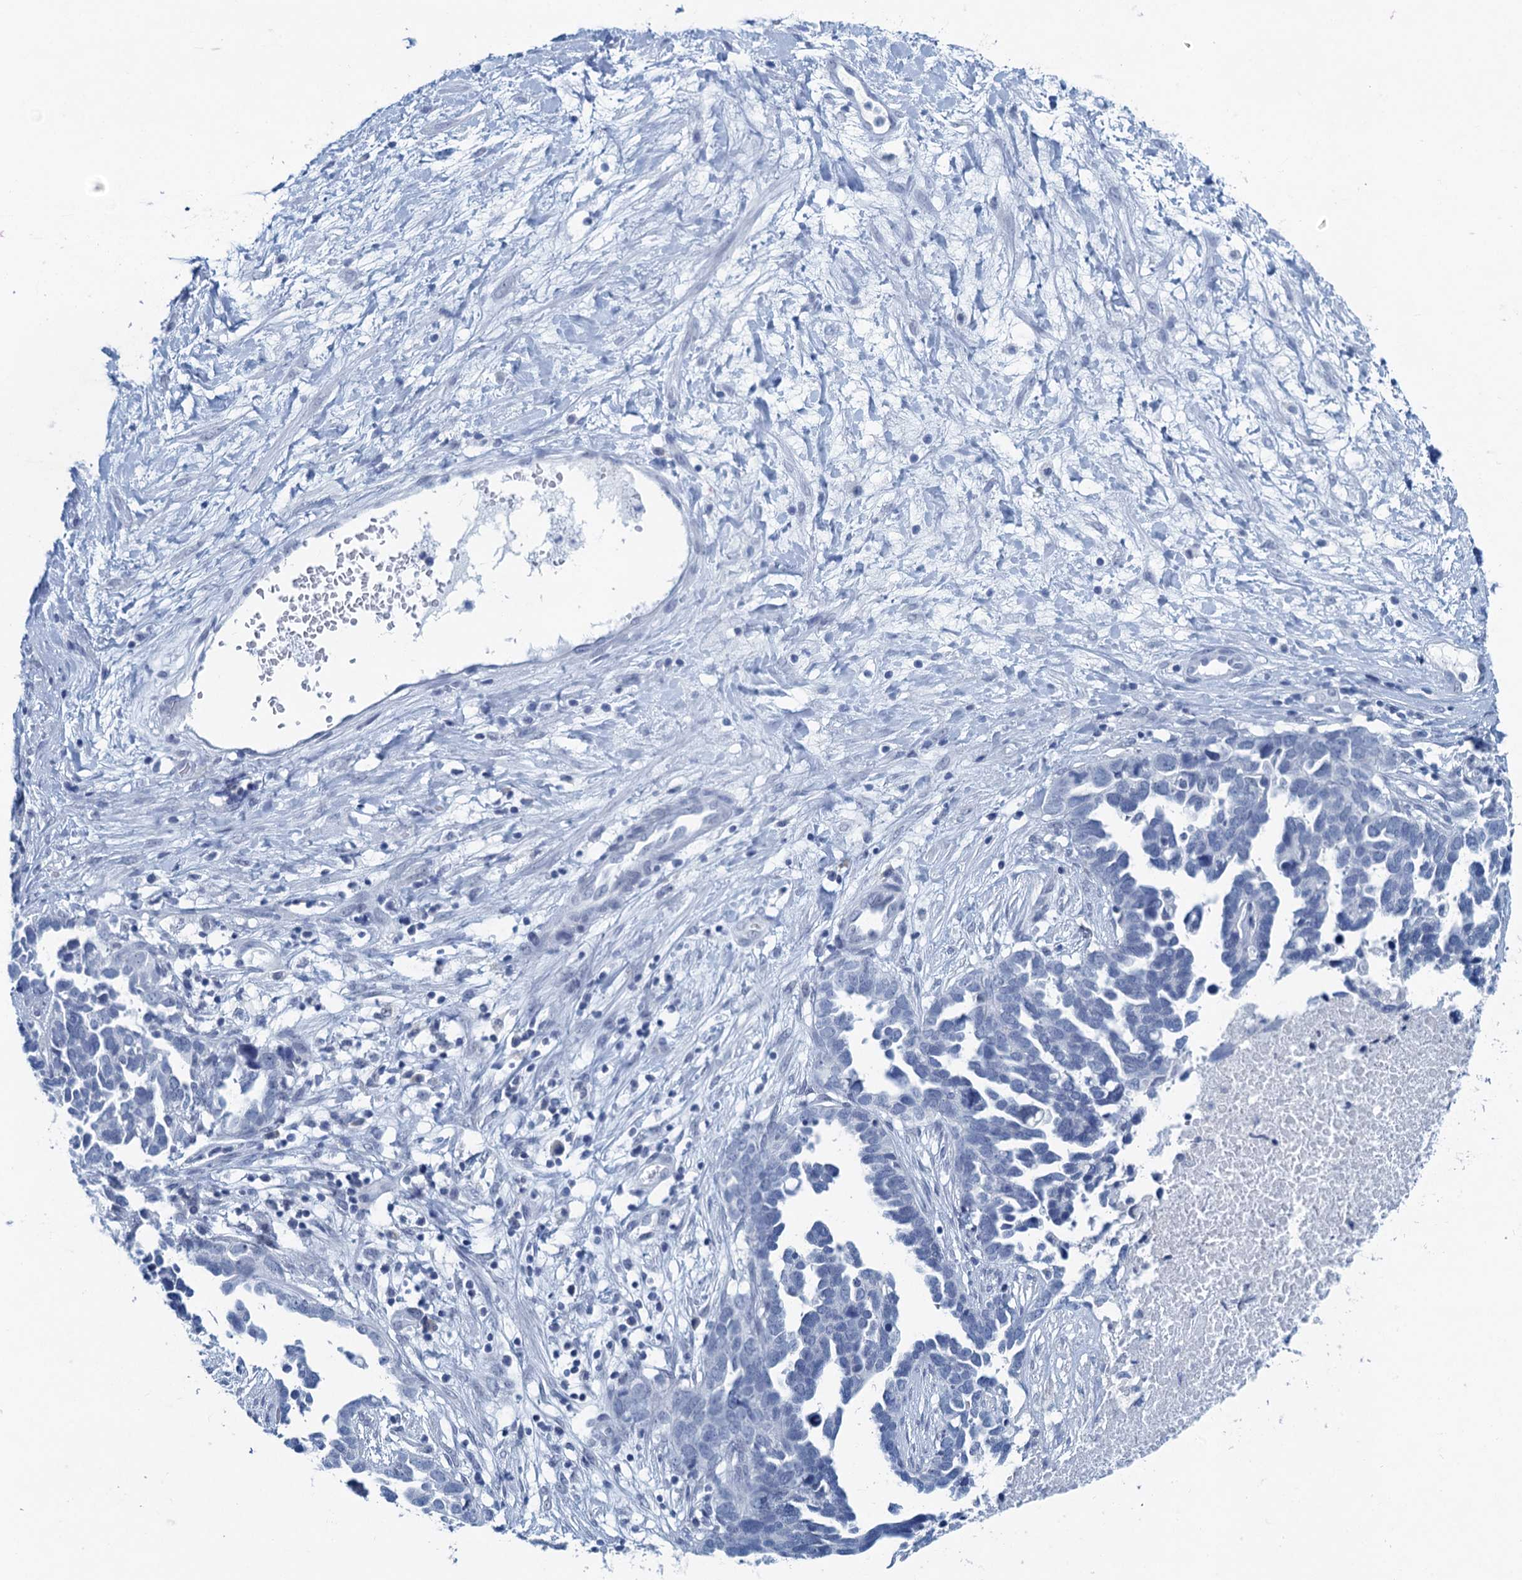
{"staining": {"intensity": "negative", "quantity": "none", "location": "none"}, "tissue": "ovarian cancer", "cell_type": "Tumor cells", "image_type": "cancer", "snomed": [{"axis": "morphology", "description": "Cystadenocarcinoma, serous, NOS"}, {"axis": "topography", "description": "Ovary"}], "caption": "A photomicrograph of human ovarian cancer (serous cystadenocarcinoma) is negative for staining in tumor cells. (Immunohistochemistry (ihc), brightfield microscopy, high magnification).", "gene": "HAPSTR1", "patient": {"sex": "female", "age": 54}}